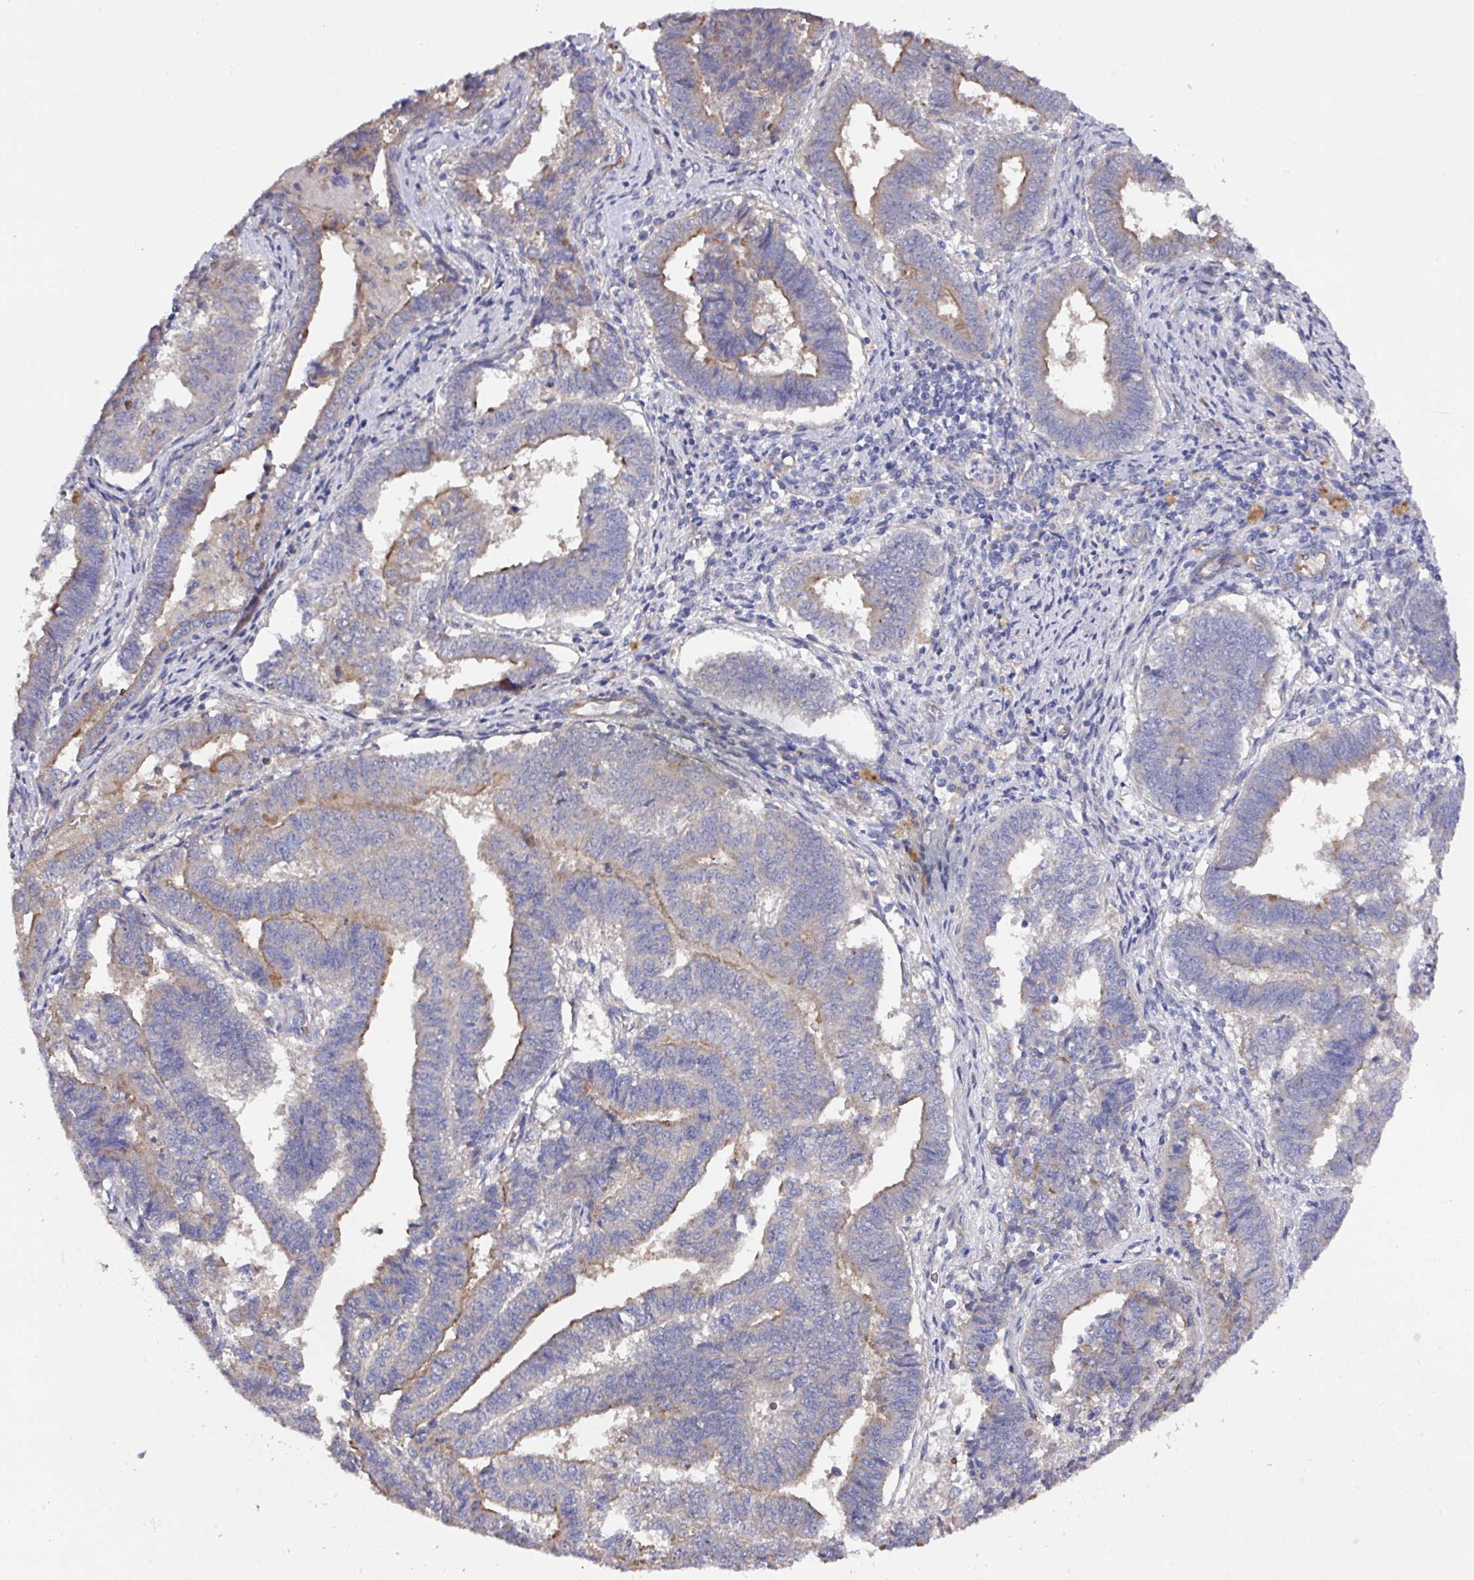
{"staining": {"intensity": "weak", "quantity": "<25%", "location": "cytoplasmic/membranous"}, "tissue": "endometrial cancer", "cell_type": "Tumor cells", "image_type": "cancer", "snomed": [{"axis": "morphology", "description": "Adenocarcinoma, NOS"}, {"axis": "topography", "description": "Endometrium"}], "caption": "Endometrial adenocarcinoma was stained to show a protein in brown. There is no significant expression in tumor cells.", "gene": "PRR5", "patient": {"sex": "female", "age": 72}}